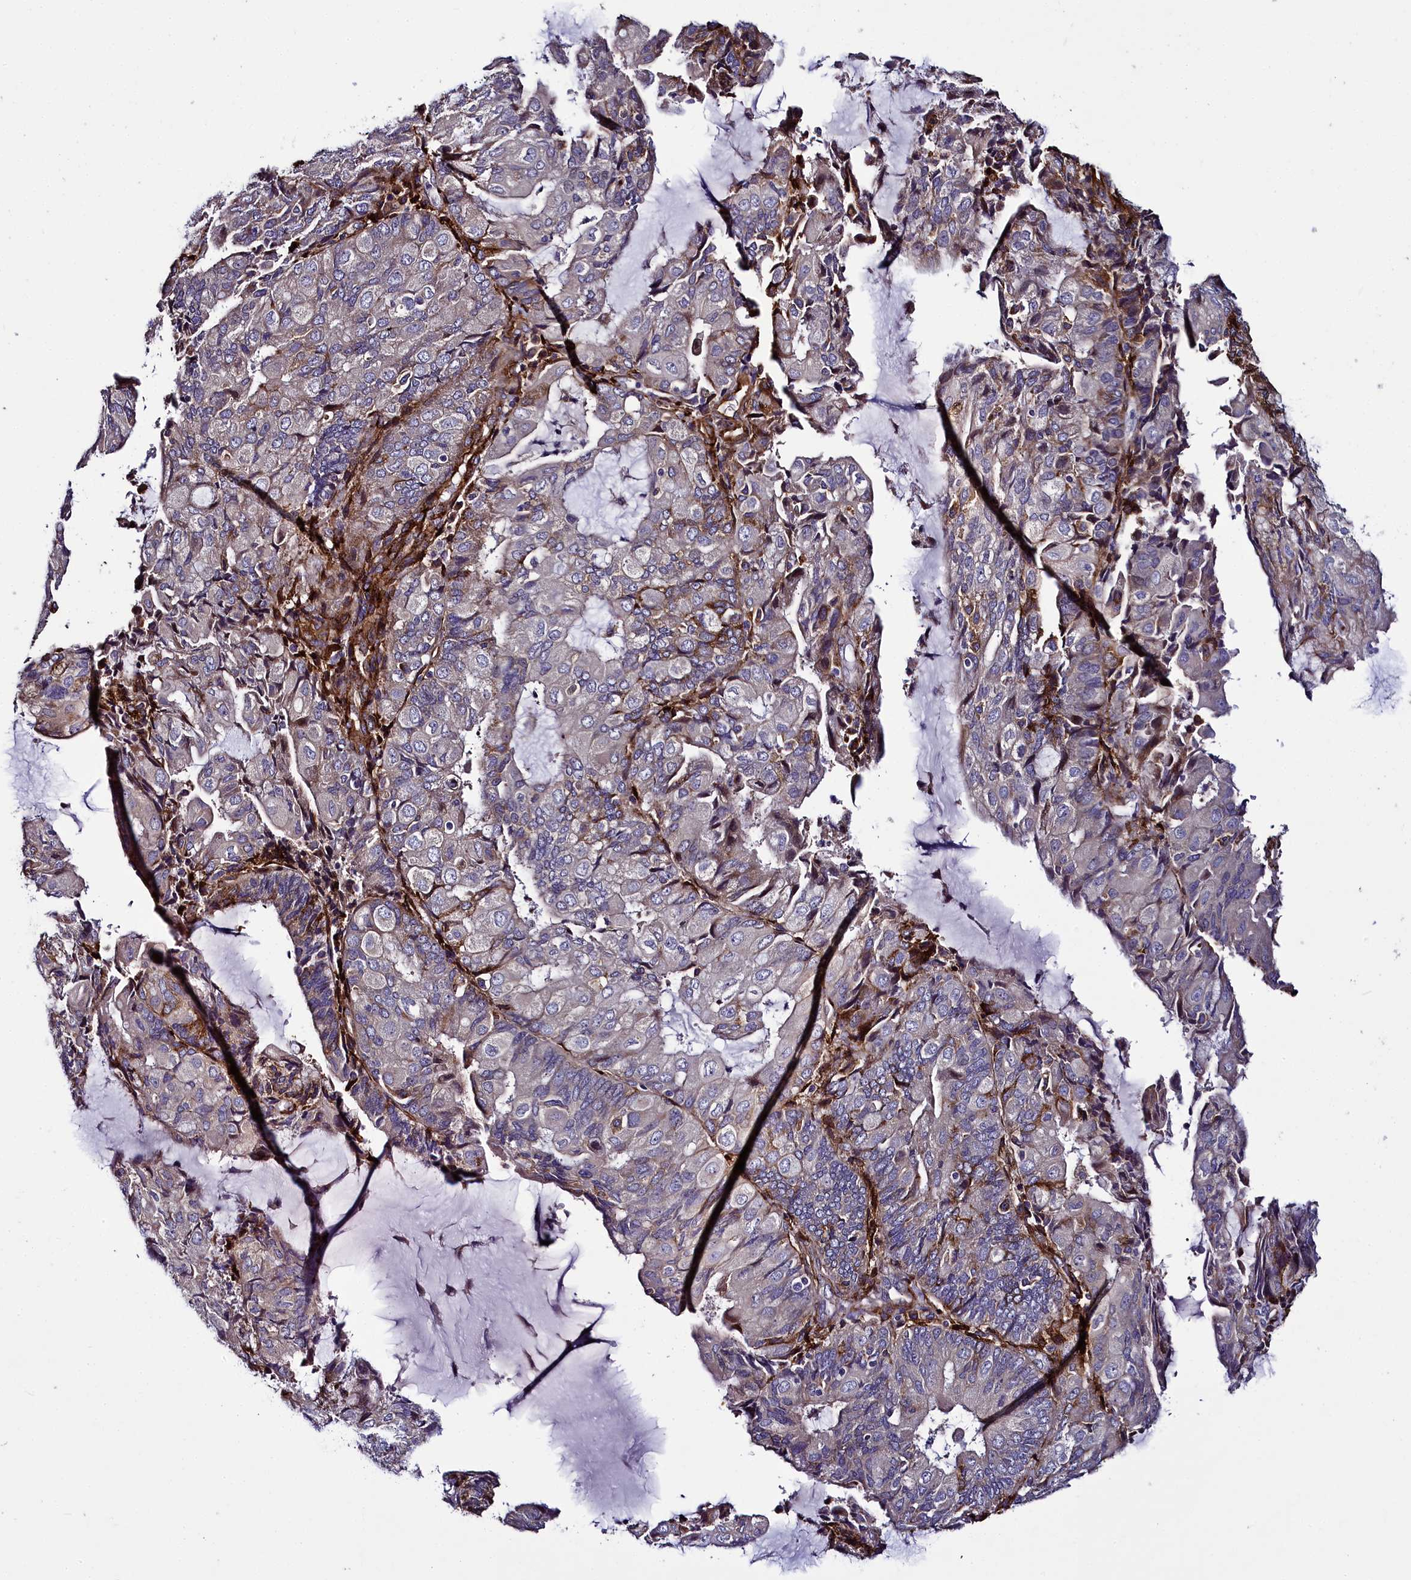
{"staining": {"intensity": "moderate", "quantity": "<25%", "location": "cytoplasmic/membranous"}, "tissue": "endometrial cancer", "cell_type": "Tumor cells", "image_type": "cancer", "snomed": [{"axis": "morphology", "description": "Adenocarcinoma, NOS"}, {"axis": "topography", "description": "Endometrium"}], "caption": "Brown immunohistochemical staining in endometrial cancer (adenocarcinoma) demonstrates moderate cytoplasmic/membranous positivity in about <25% of tumor cells. (DAB IHC with brightfield microscopy, high magnification).", "gene": "MRC2", "patient": {"sex": "female", "age": 81}}